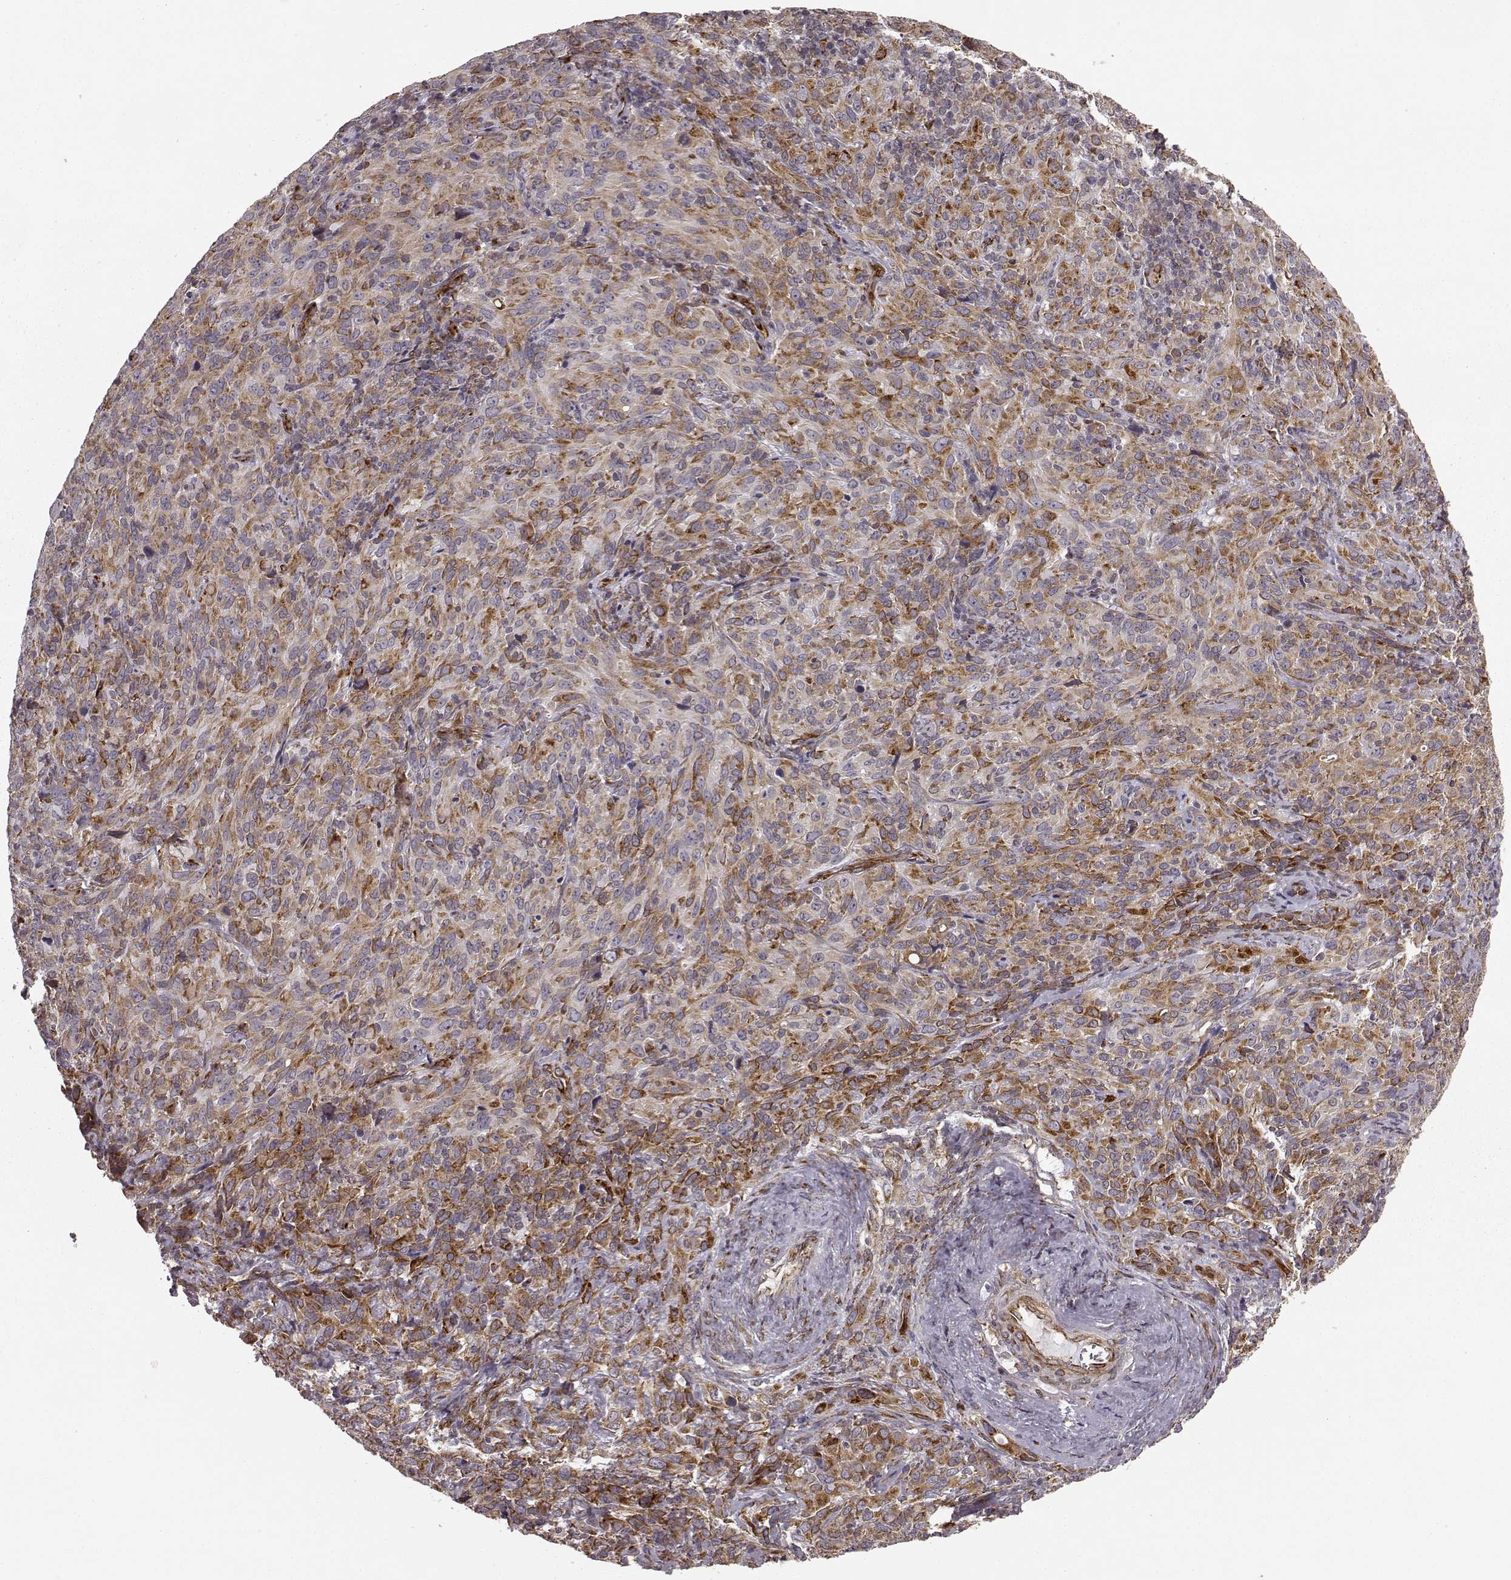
{"staining": {"intensity": "strong", "quantity": "25%-75%", "location": "cytoplasmic/membranous"}, "tissue": "cervical cancer", "cell_type": "Tumor cells", "image_type": "cancer", "snomed": [{"axis": "morphology", "description": "Squamous cell carcinoma, NOS"}, {"axis": "topography", "description": "Cervix"}], "caption": "The immunohistochemical stain highlights strong cytoplasmic/membranous staining in tumor cells of cervical cancer (squamous cell carcinoma) tissue.", "gene": "TMEM14A", "patient": {"sex": "female", "age": 51}}